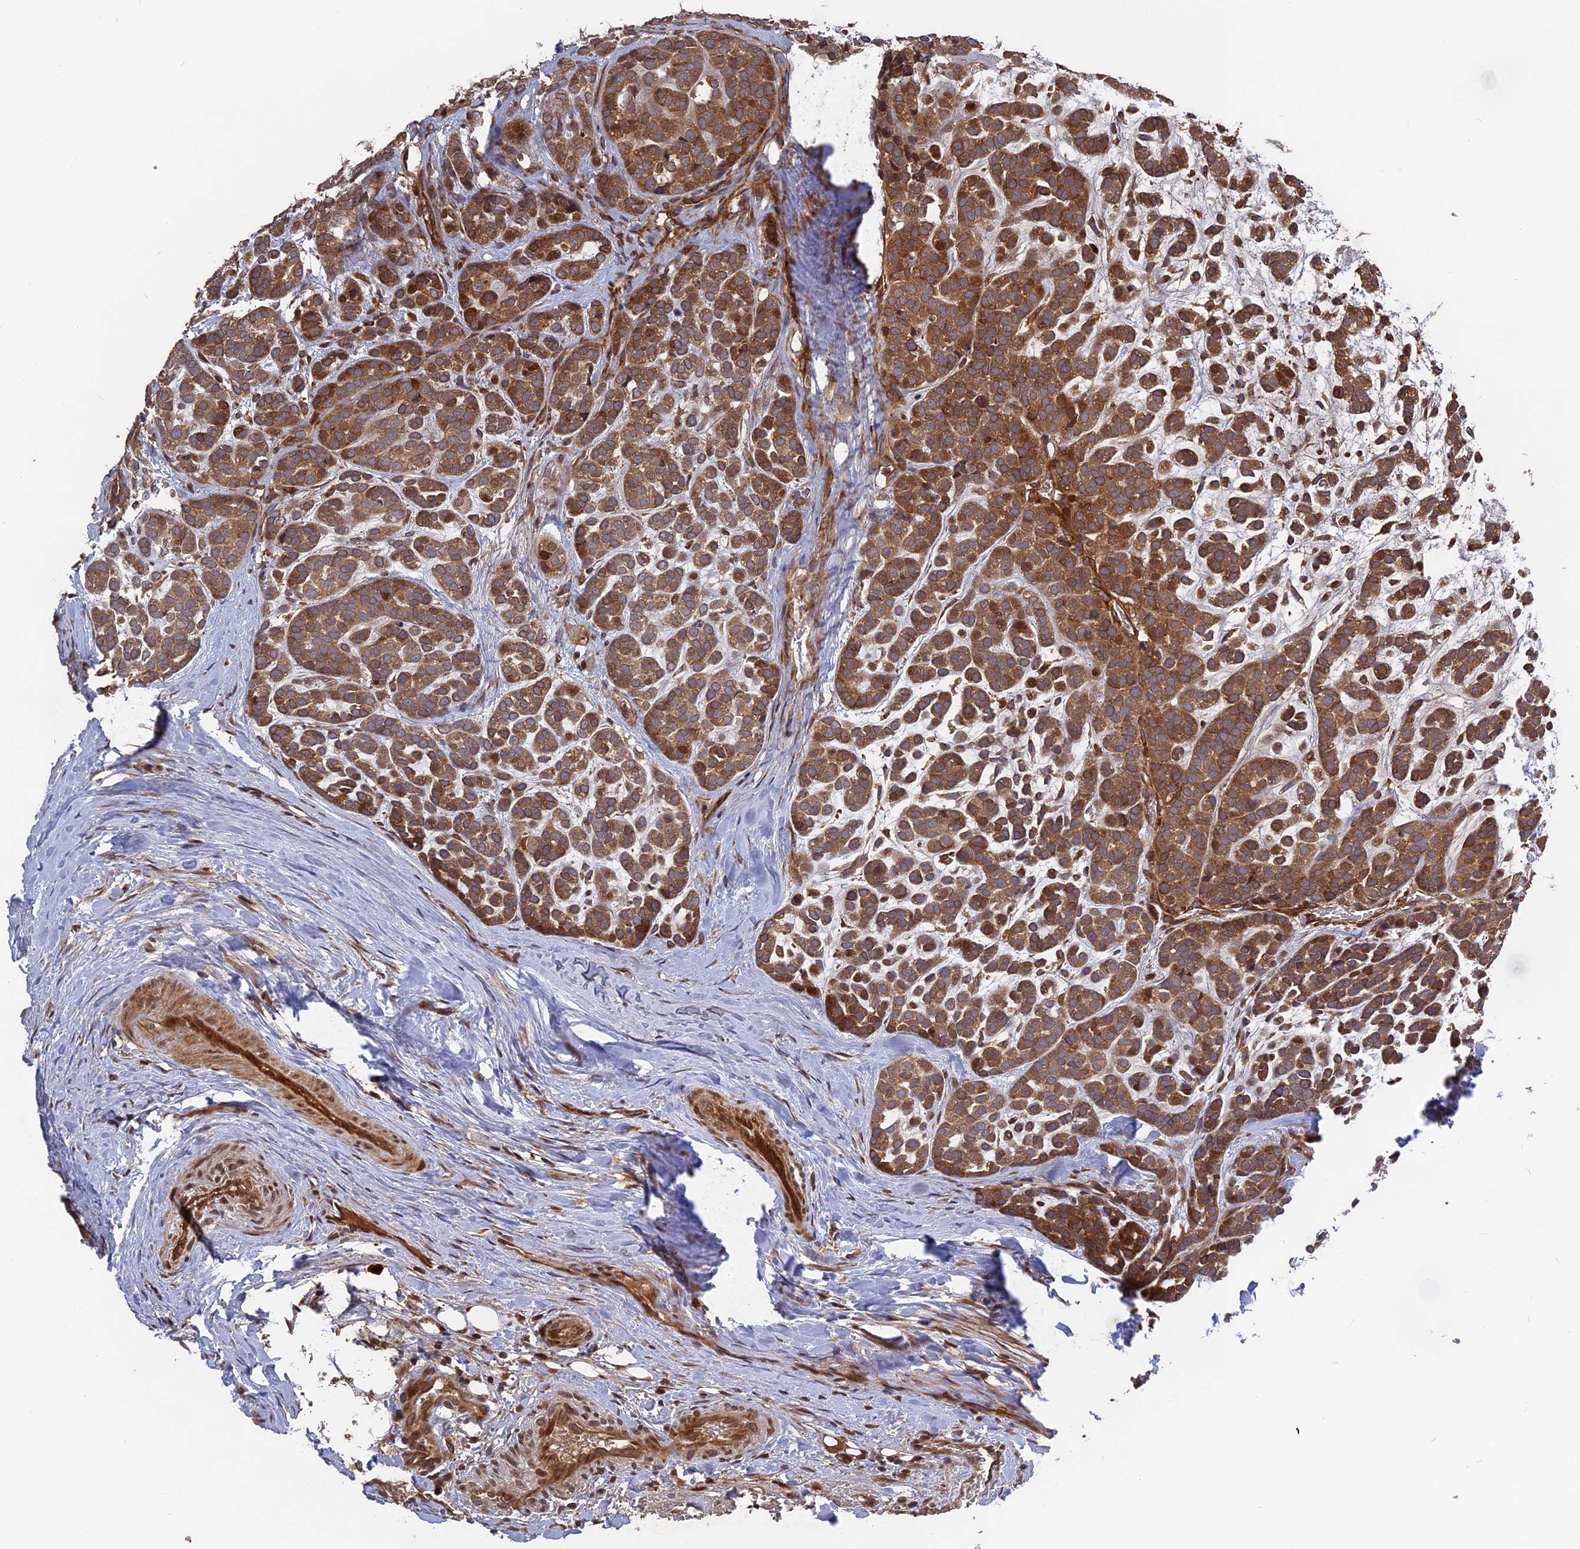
{"staining": {"intensity": "moderate", "quantity": ">75%", "location": "cytoplasmic/membranous"}, "tissue": "head and neck cancer", "cell_type": "Tumor cells", "image_type": "cancer", "snomed": [{"axis": "morphology", "description": "Adenocarcinoma, NOS"}, {"axis": "morphology", "description": "Adenoma, NOS"}, {"axis": "topography", "description": "Head-Neck"}], "caption": "Immunohistochemical staining of head and neck cancer (adenocarcinoma) reveals medium levels of moderate cytoplasmic/membranous protein positivity in approximately >75% of tumor cells. (Brightfield microscopy of DAB IHC at high magnification).", "gene": "TMUB2", "patient": {"sex": "female", "age": 55}}